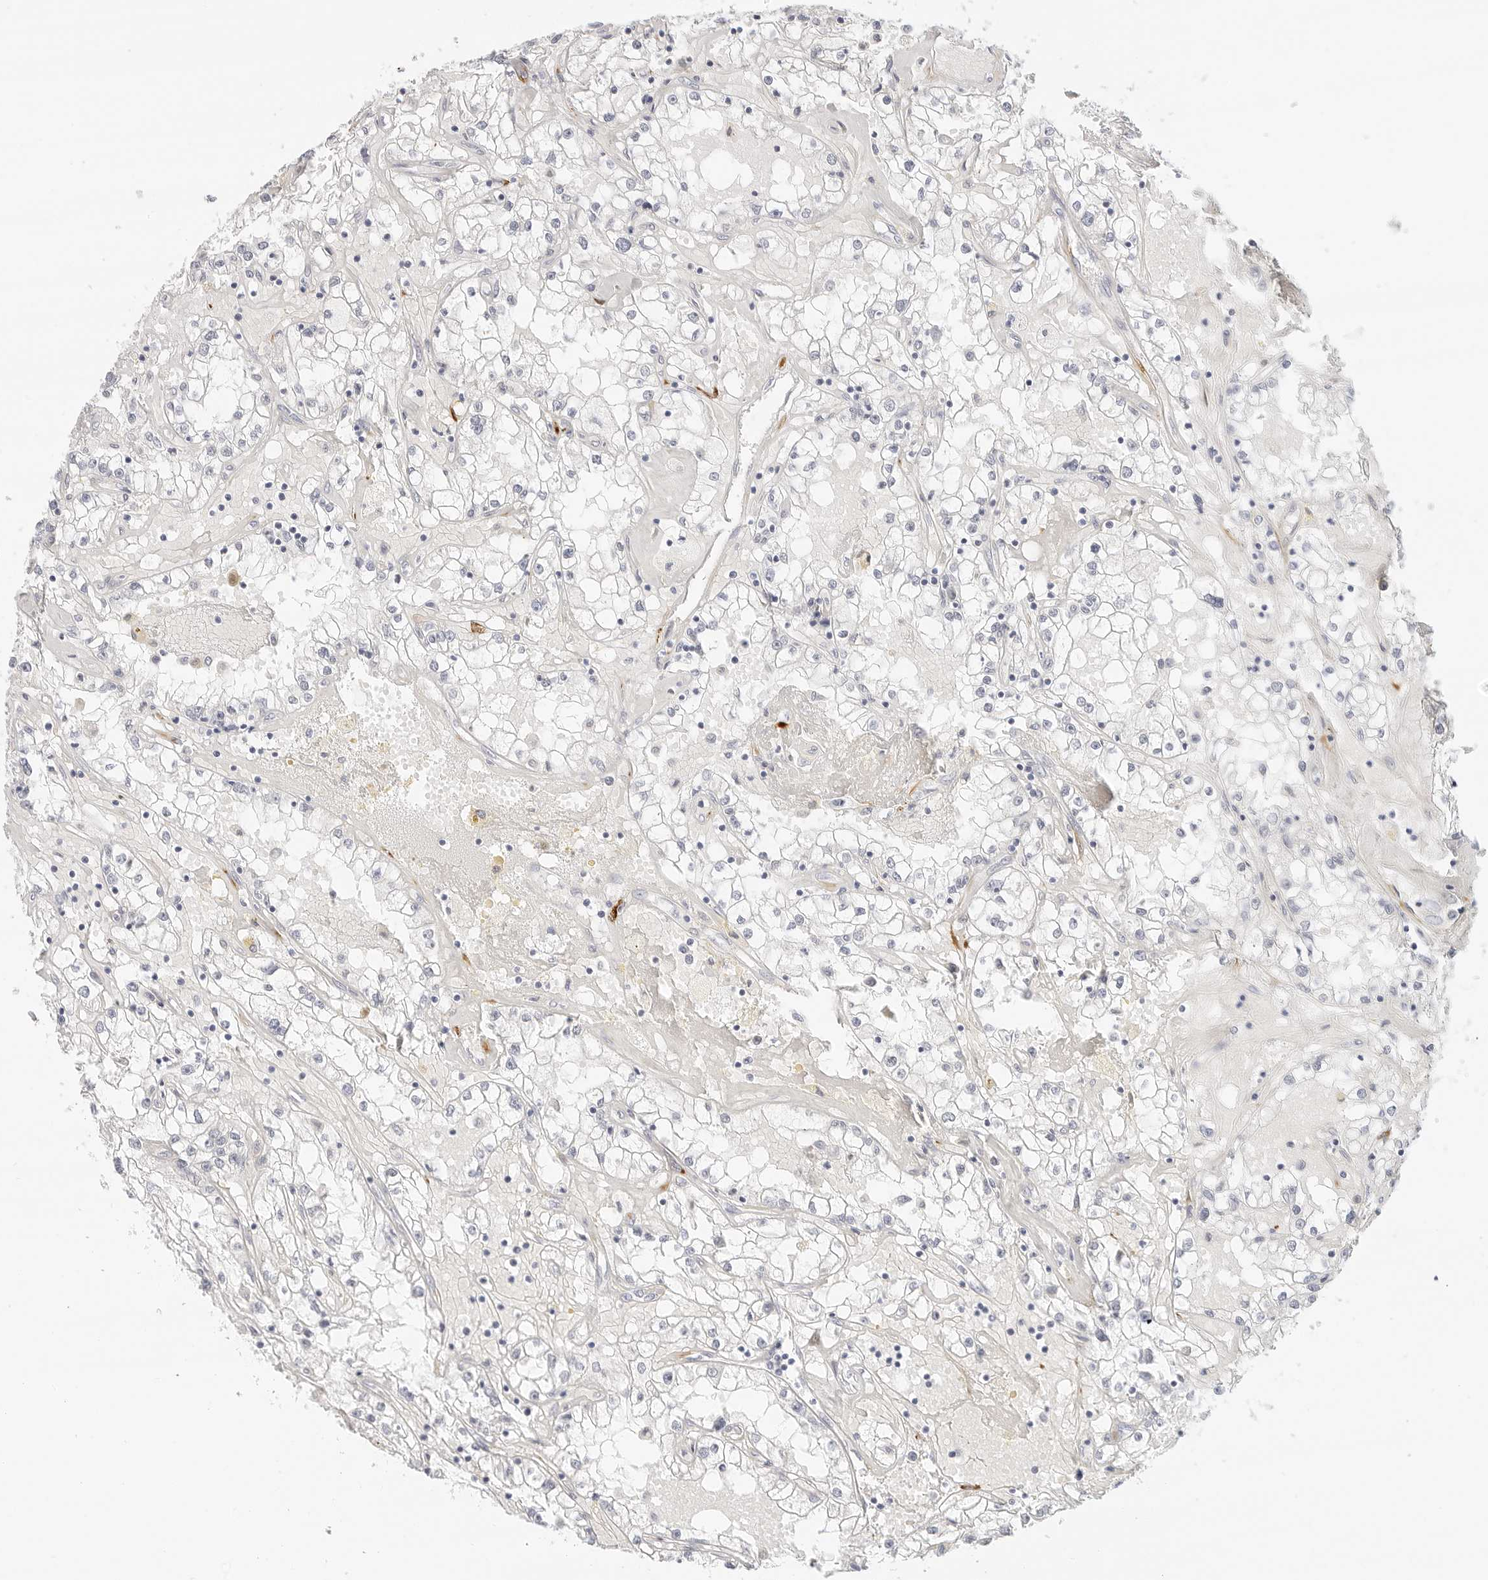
{"staining": {"intensity": "negative", "quantity": "none", "location": "none"}, "tissue": "renal cancer", "cell_type": "Tumor cells", "image_type": "cancer", "snomed": [{"axis": "morphology", "description": "Adenocarcinoma, NOS"}, {"axis": "topography", "description": "Kidney"}], "caption": "Image shows no protein positivity in tumor cells of renal cancer (adenocarcinoma) tissue.", "gene": "PCDH19", "patient": {"sex": "male", "age": 56}}